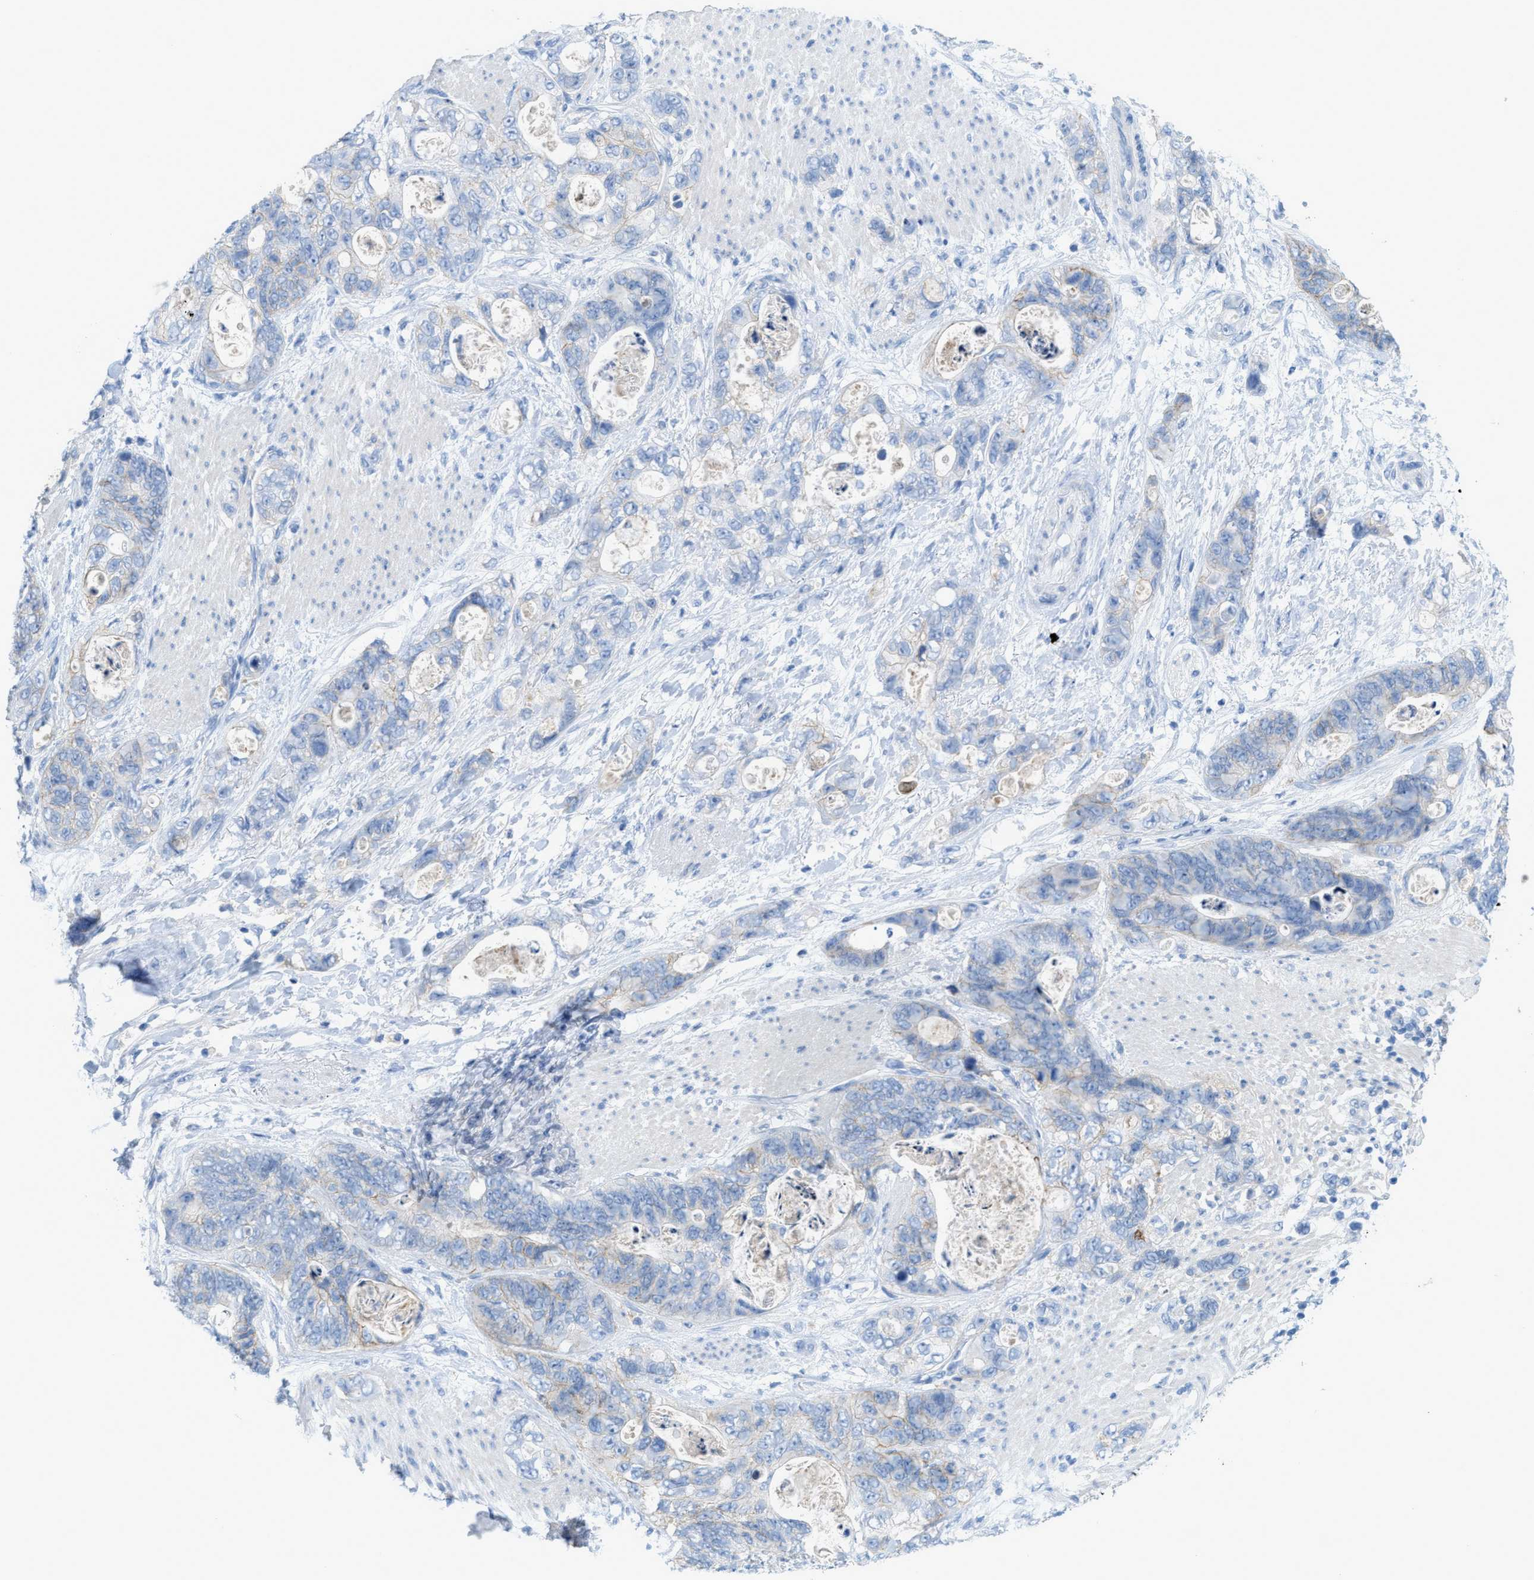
{"staining": {"intensity": "negative", "quantity": "none", "location": "none"}, "tissue": "stomach cancer", "cell_type": "Tumor cells", "image_type": "cancer", "snomed": [{"axis": "morphology", "description": "Normal tissue, NOS"}, {"axis": "morphology", "description": "Adenocarcinoma, NOS"}, {"axis": "topography", "description": "Stomach"}], "caption": "Immunohistochemistry (IHC) histopathology image of neoplastic tissue: human stomach adenocarcinoma stained with DAB shows no significant protein positivity in tumor cells. Nuclei are stained in blue.", "gene": "SLC3A2", "patient": {"sex": "female", "age": 89}}